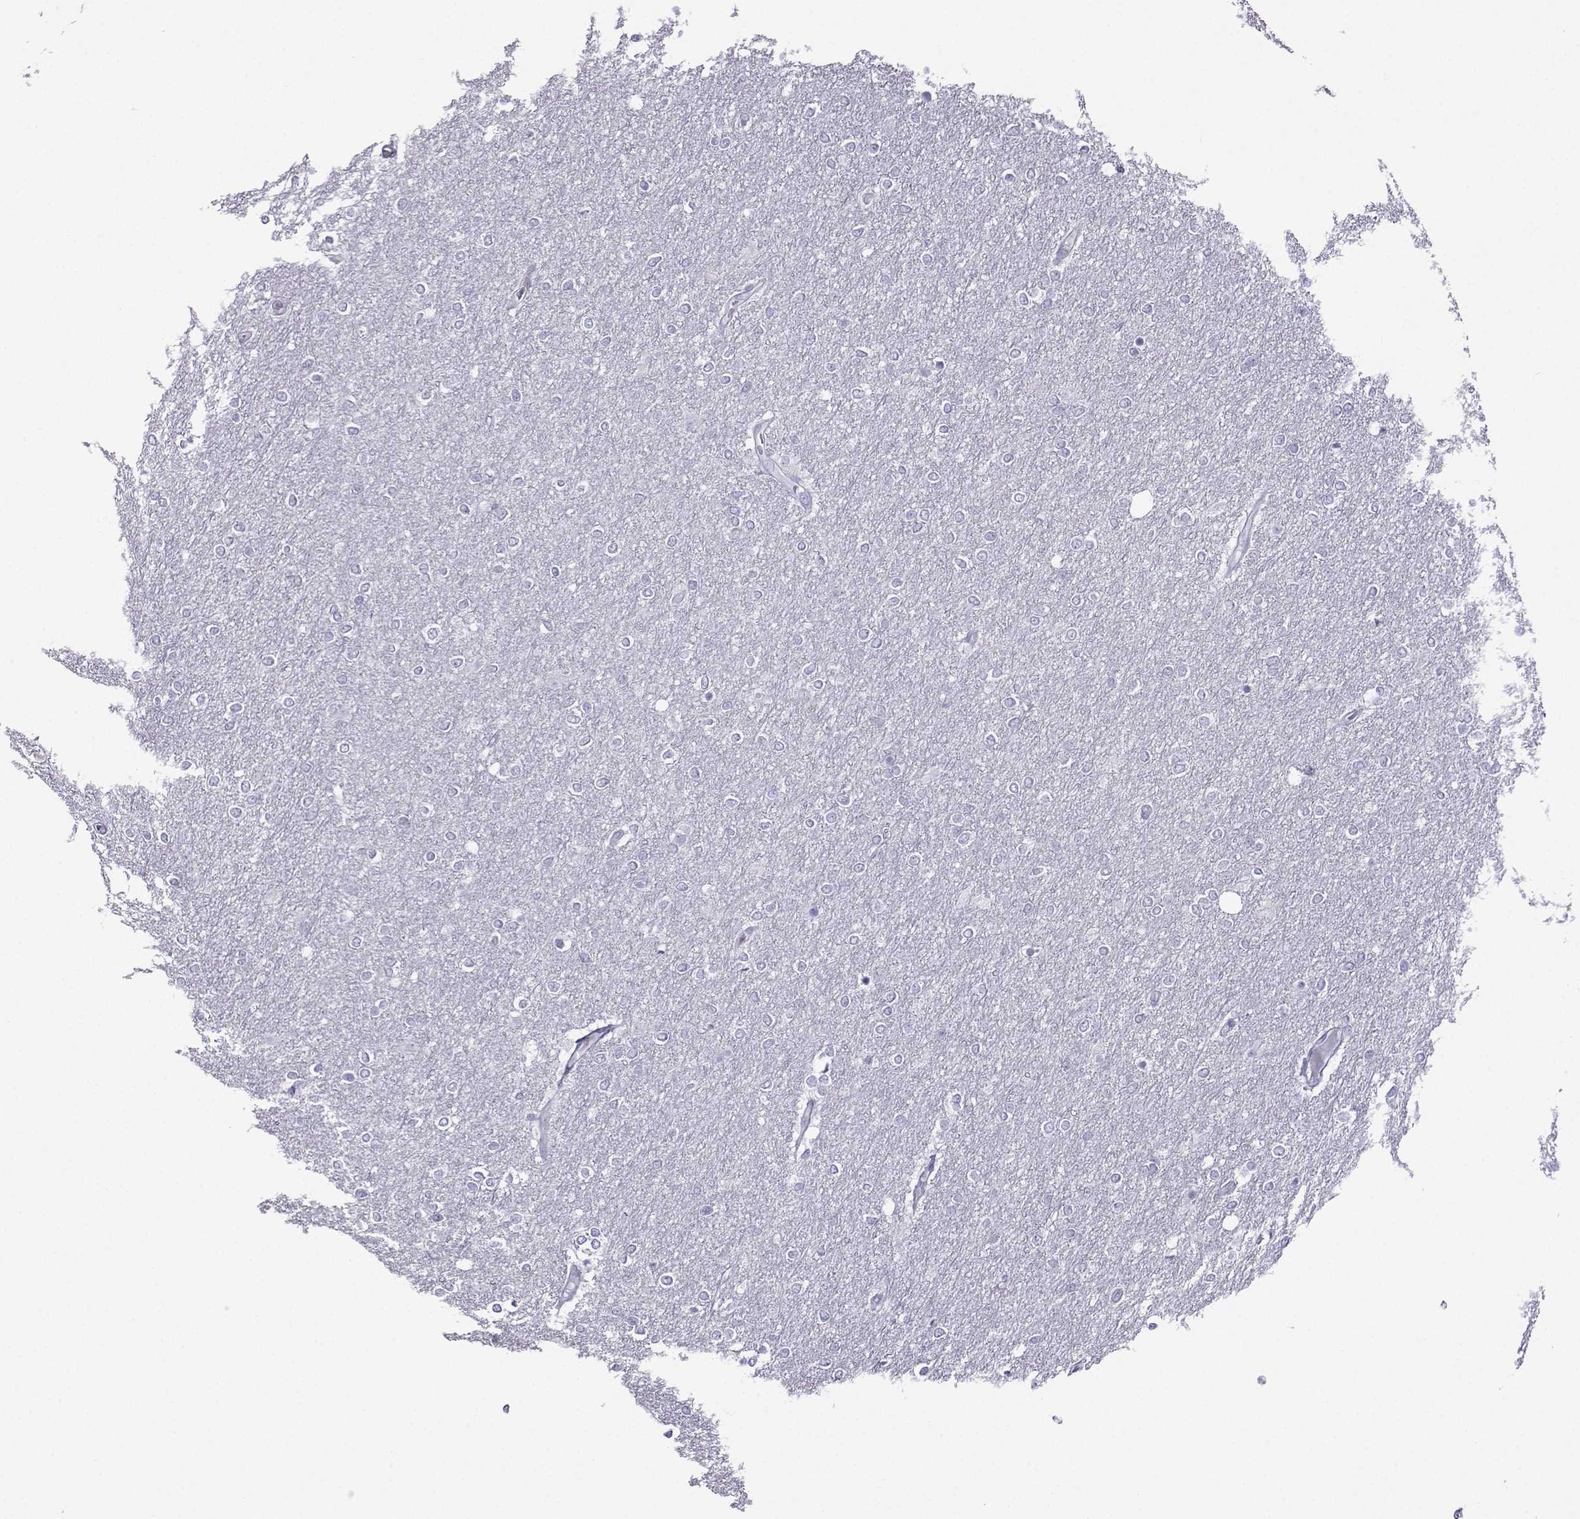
{"staining": {"intensity": "negative", "quantity": "none", "location": "none"}, "tissue": "glioma", "cell_type": "Tumor cells", "image_type": "cancer", "snomed": [{"axis": "morphology", "description": "Glioma, malignant, High grade"}, {"axis": "topography", "description": "Brain"}], "caption": "Photomicrograph shows no significant protein expression in tumor cells of glioma.", "gene": "CRYBB1", "patient": {"sex": "female", "age": 61}}